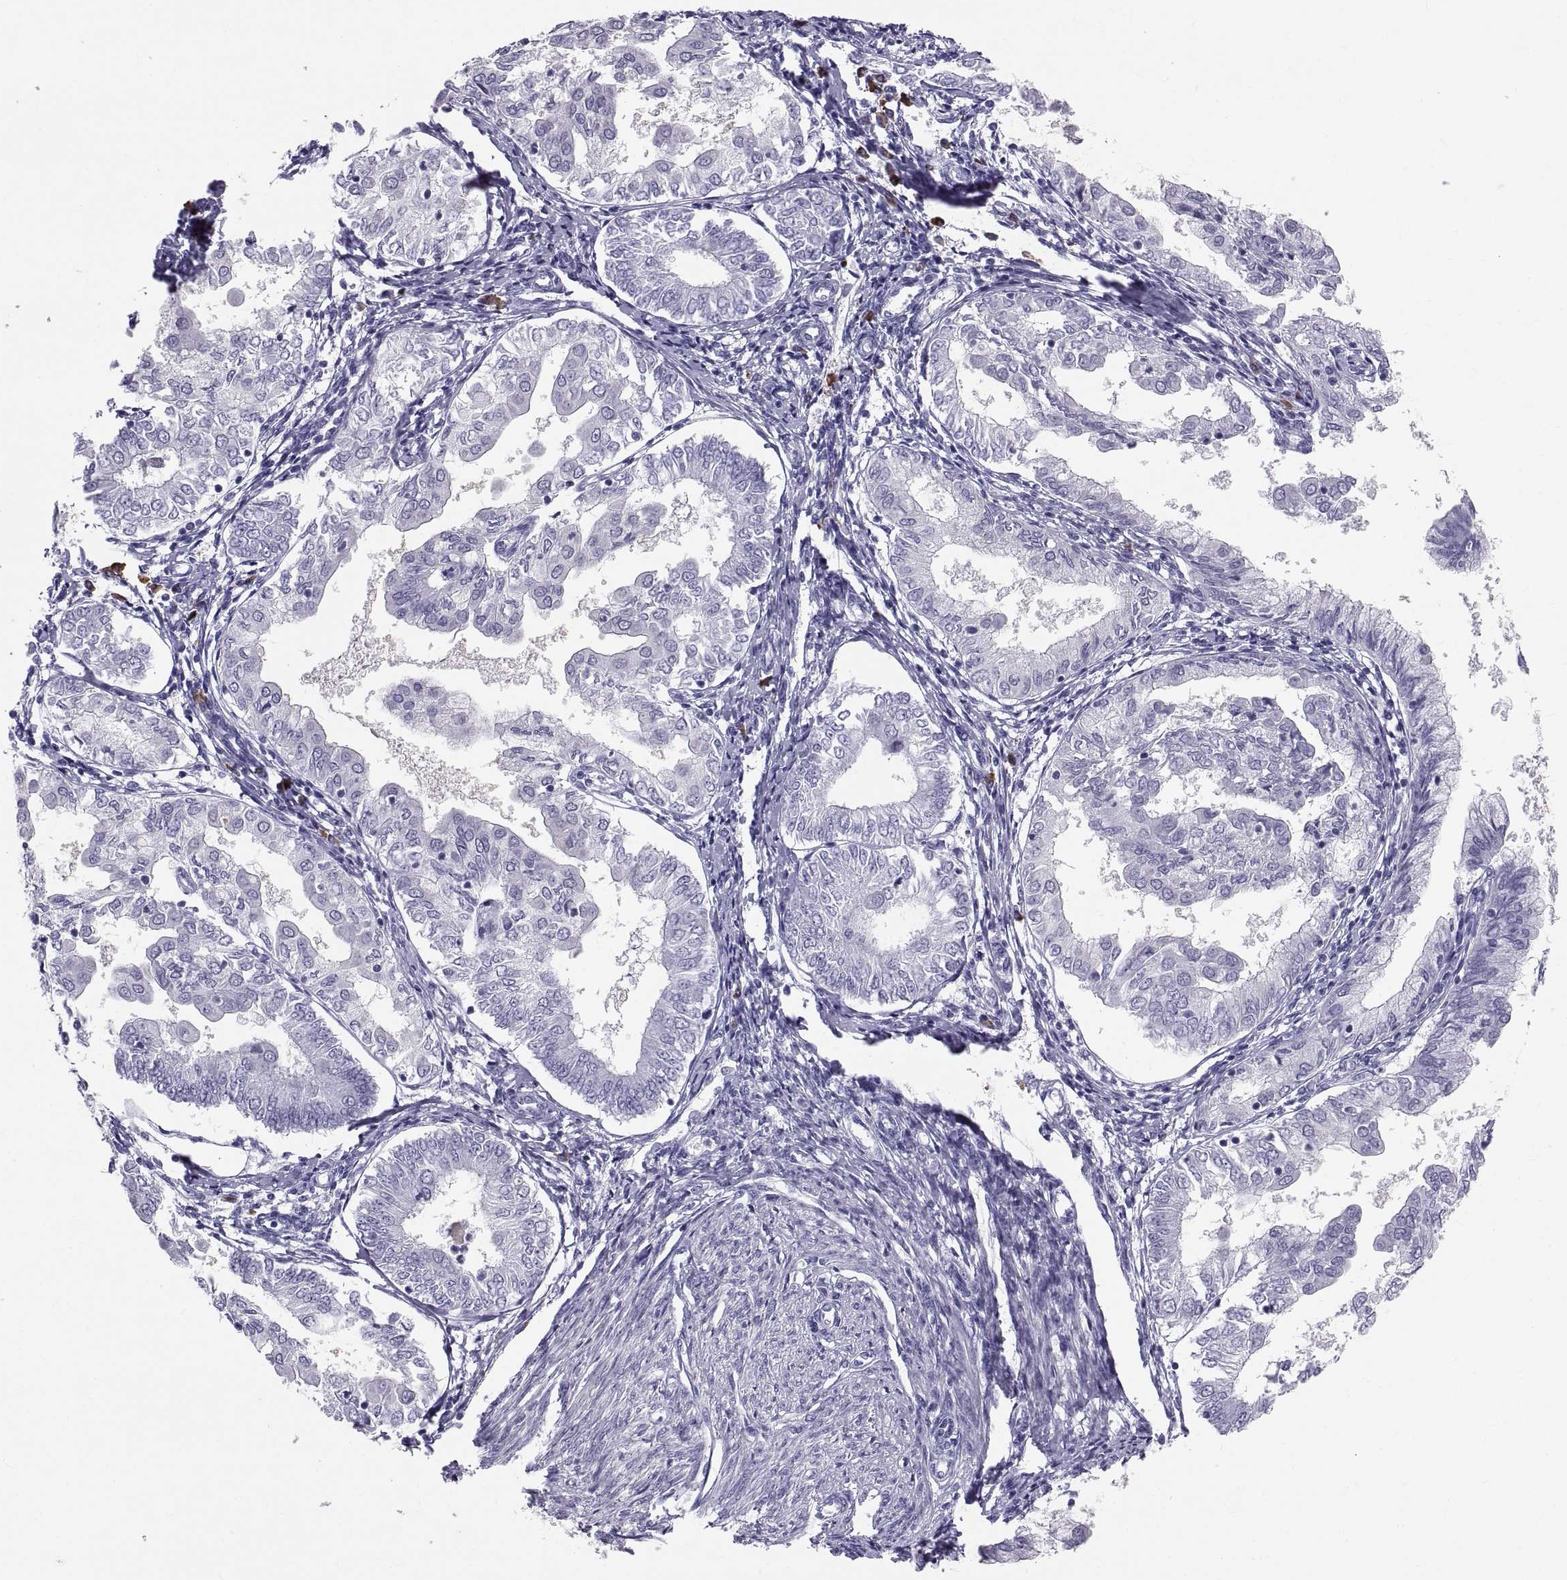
{"staining": {"intensity": "negative", "quantity": "none", "location": "none"}, "tissue": "endometrial cancer", "cell_type": "Tumor cells", "image_type": "cancer", "snomed": [{"axis": "morphology", "description": "Adenocarcinoma, NOS"}, {"axis": "topography", "description": "Endometrium"}], "caption": "This is a histopathology image of IHC staining of endometrial cancer (adenocarcinoma), which shows no positivity in tumor cells.", "gene": "CT47A10", "patient": {"sex": "female", "age": 68}}